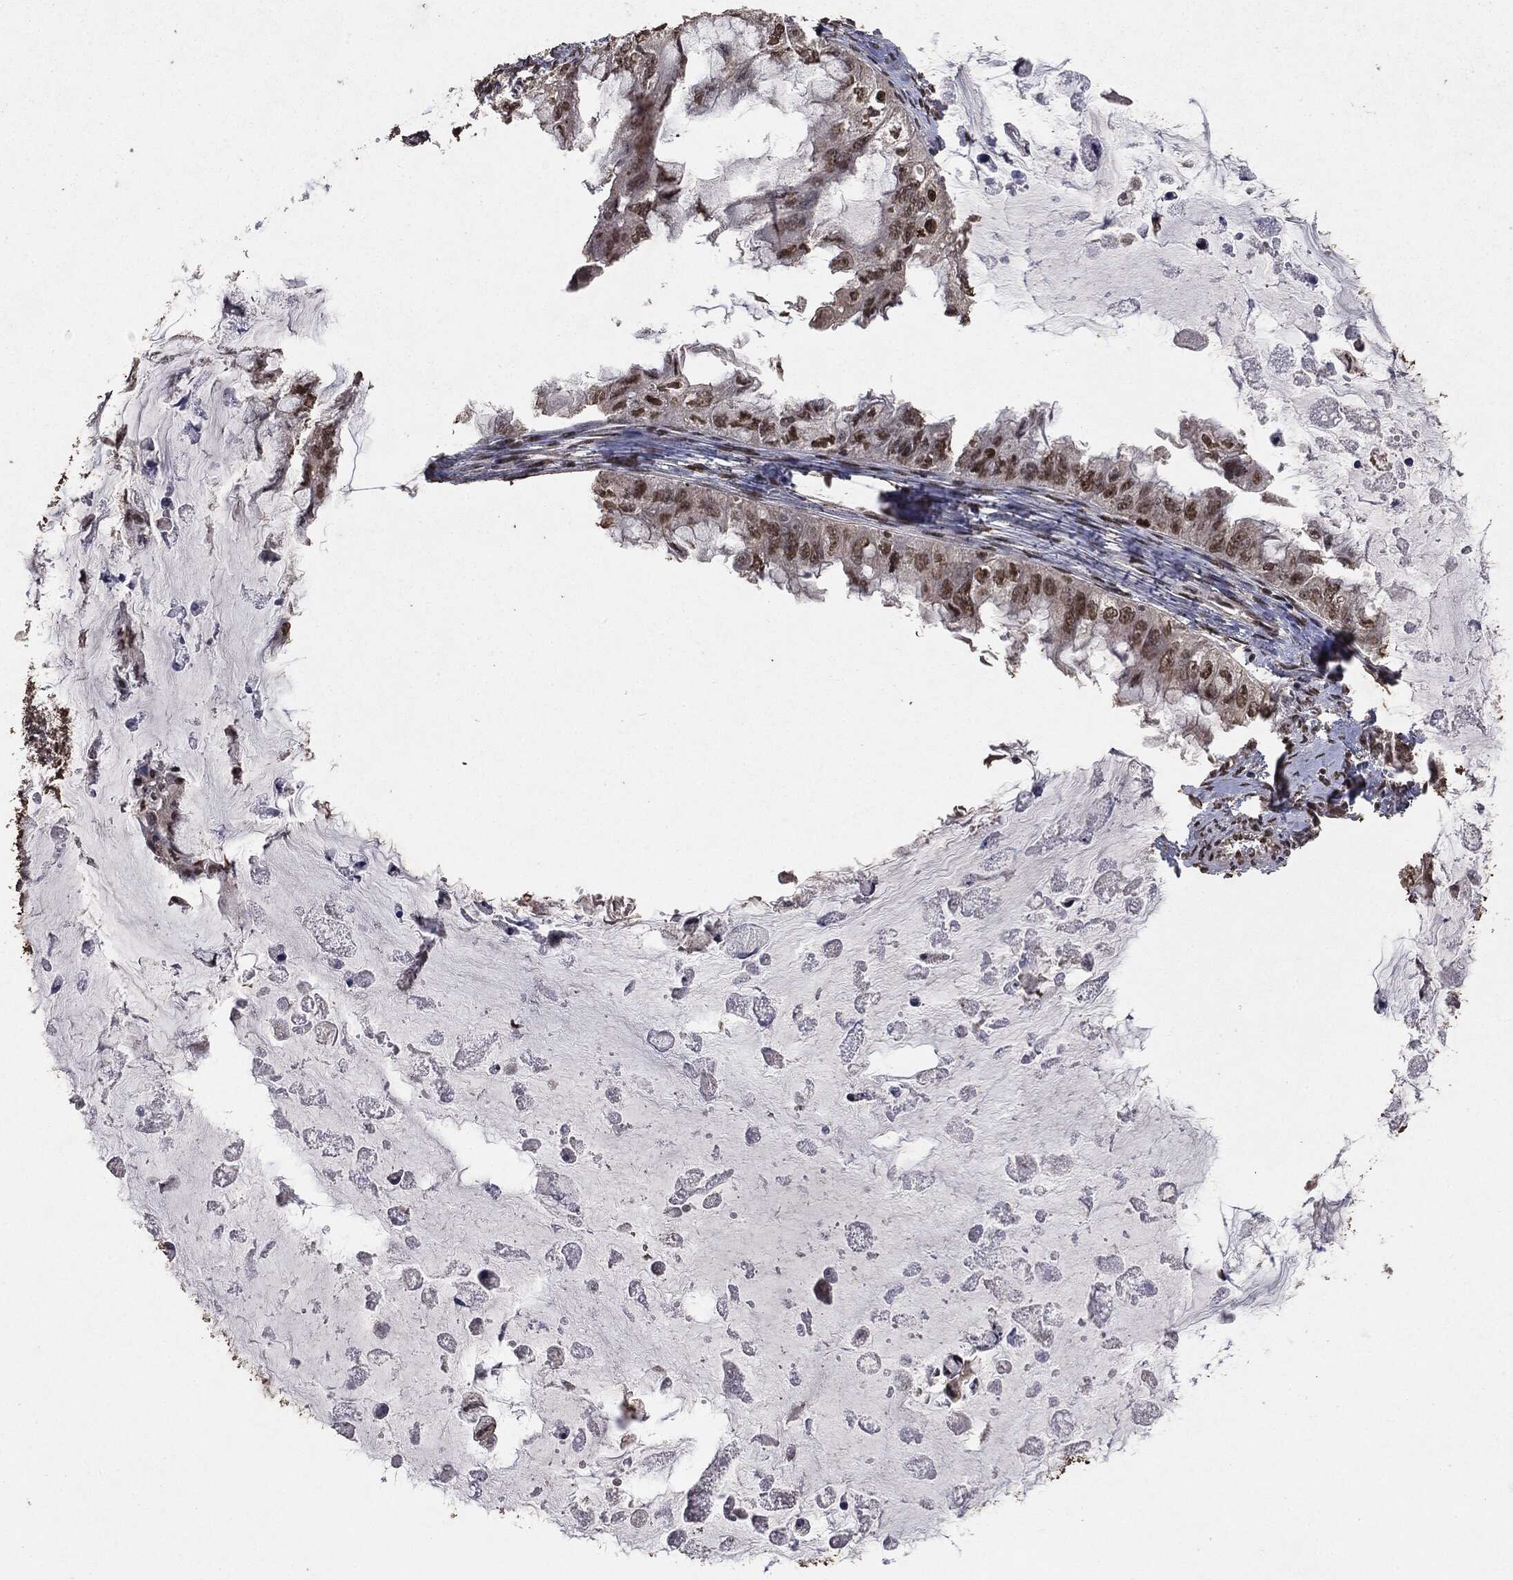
{"staining": {"intensity": "moderate", "quantity": ">75%", "location": "nuclear"}, "tissue": "ovarian cancer", "cell_type": "Tumor cells", "image_type": "cancer", "snomed": [{"axis": "morphology", "description": "Cystadenocarcinoma, mucinous, NOS"}, {"axis": "topography", "description": "Ovary"}], "caption": "An immunohistochemistry (IHC) micrograph of neoplastic tissue is shown. Protein staining in brown labels moderate nuclear positivity in mucinous cystadenocarcinoma (ovarian) within tumor cells.", "gene": "RAD18", "patient": {"sex": "female", "age": 72}}